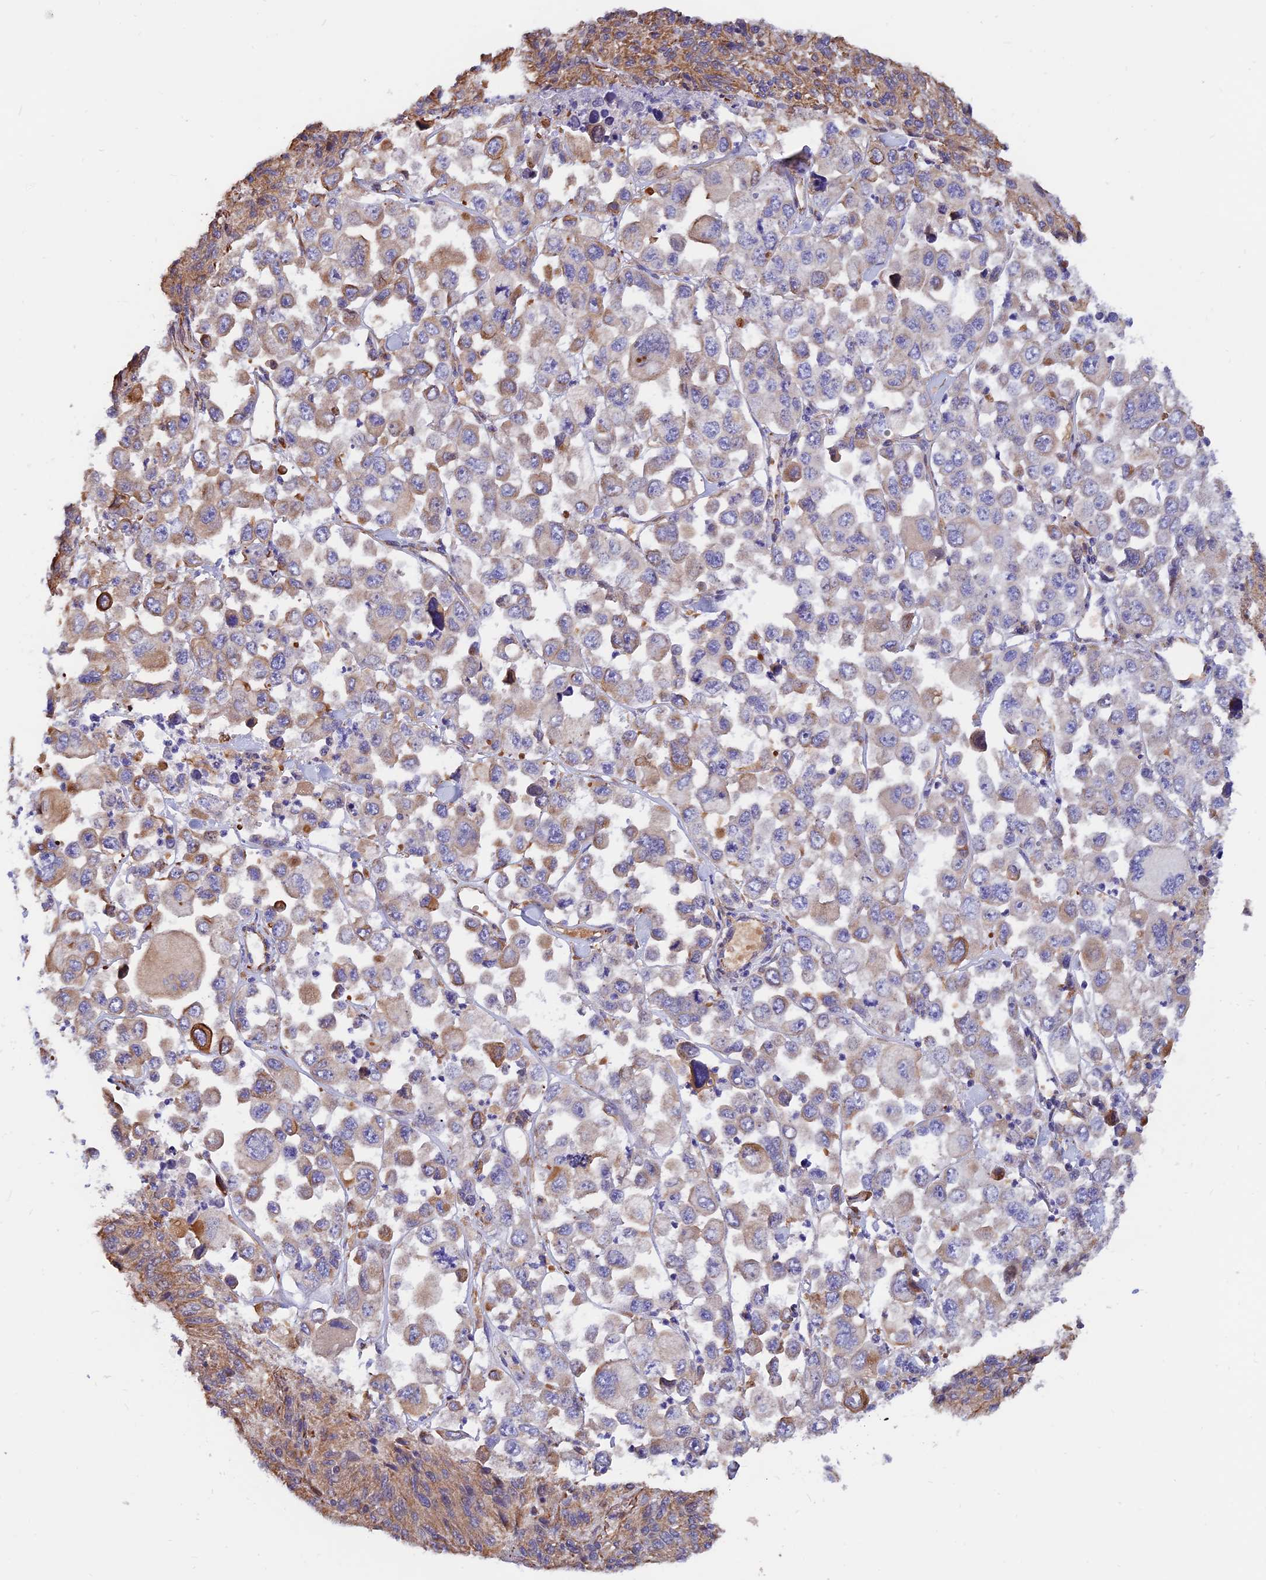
{"staining": {"intensity": "moderate", "quantity": "<25%", "location": "cytoplasmic/membranous"}, "tissue": "melanoma", "cell_type": "Tumor cells", "image_type": "cancer", "snomed": [{"axis": "morphology", "description": "Malignant melanoma, Metastatic site"}, {"axis": "topography", "description": "Lymph node"}], "caption": "A brown stain labels moderate cytoplasmic/membranous expression of a protein in human melanoma tumor cells.", "gene": "CDK18", "patient": {"sex": "female", "age": 54}}